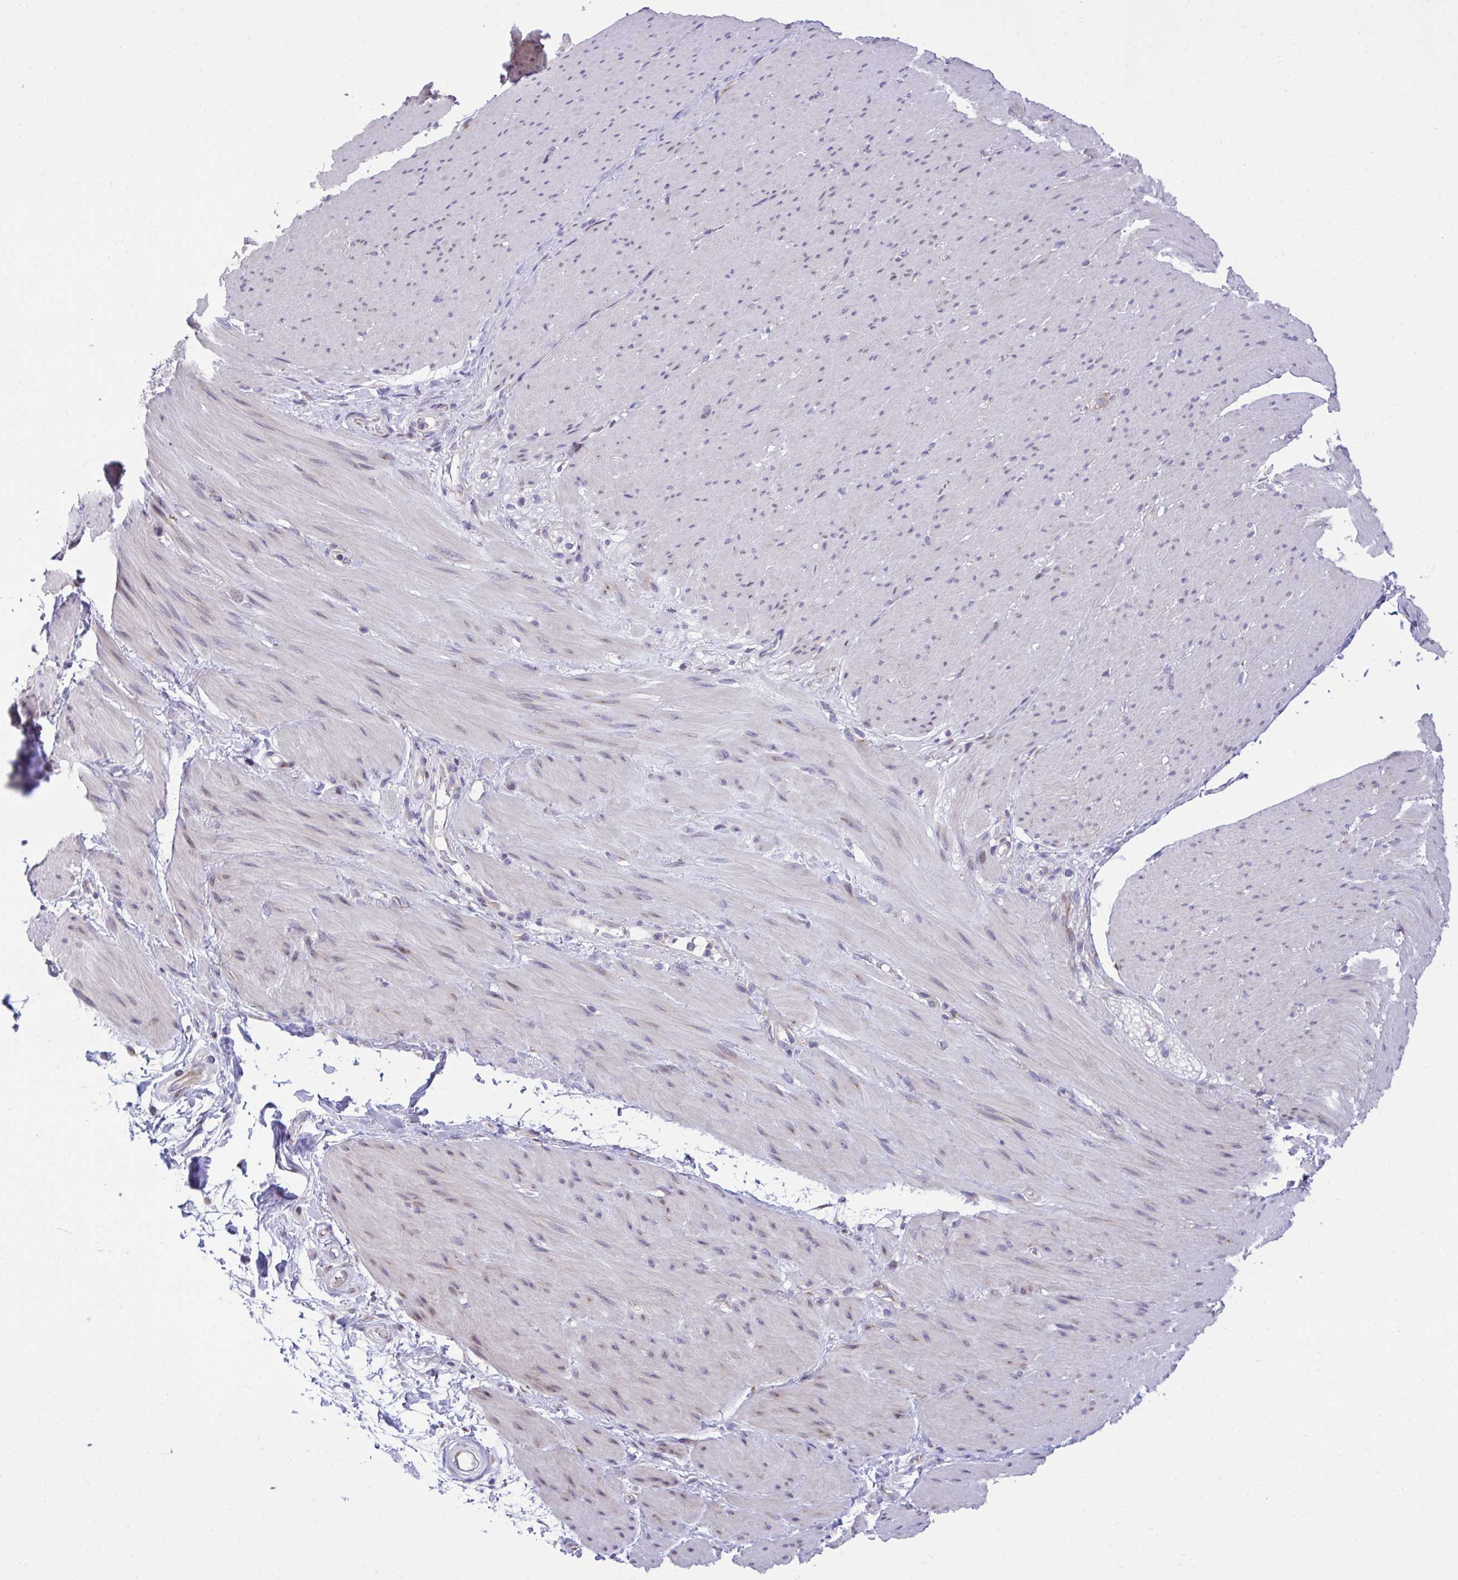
{"staining": {"intensity": "weak", "quantity": "<25%", "location": "cytoplasmic/membranous"}, "tissue": "smooth muscle", "cell_type": "Smooth muscle cells", "image_type": "normal", "snomed": [{"axis": "morphology", "description": "Normal tissue, NOS"}, {"axis": "topography", "description": "Smooth muscle"}, {"axis": "topography", "description": "Rectum"}], "caption": "Immunohistochemistry image of unremarkable smooth muscle stained for a protein (brown), which shows no positivity in smooth muscle cells.", "gene": "RPS15", "patient": {"sex": "male", "age": 53}}